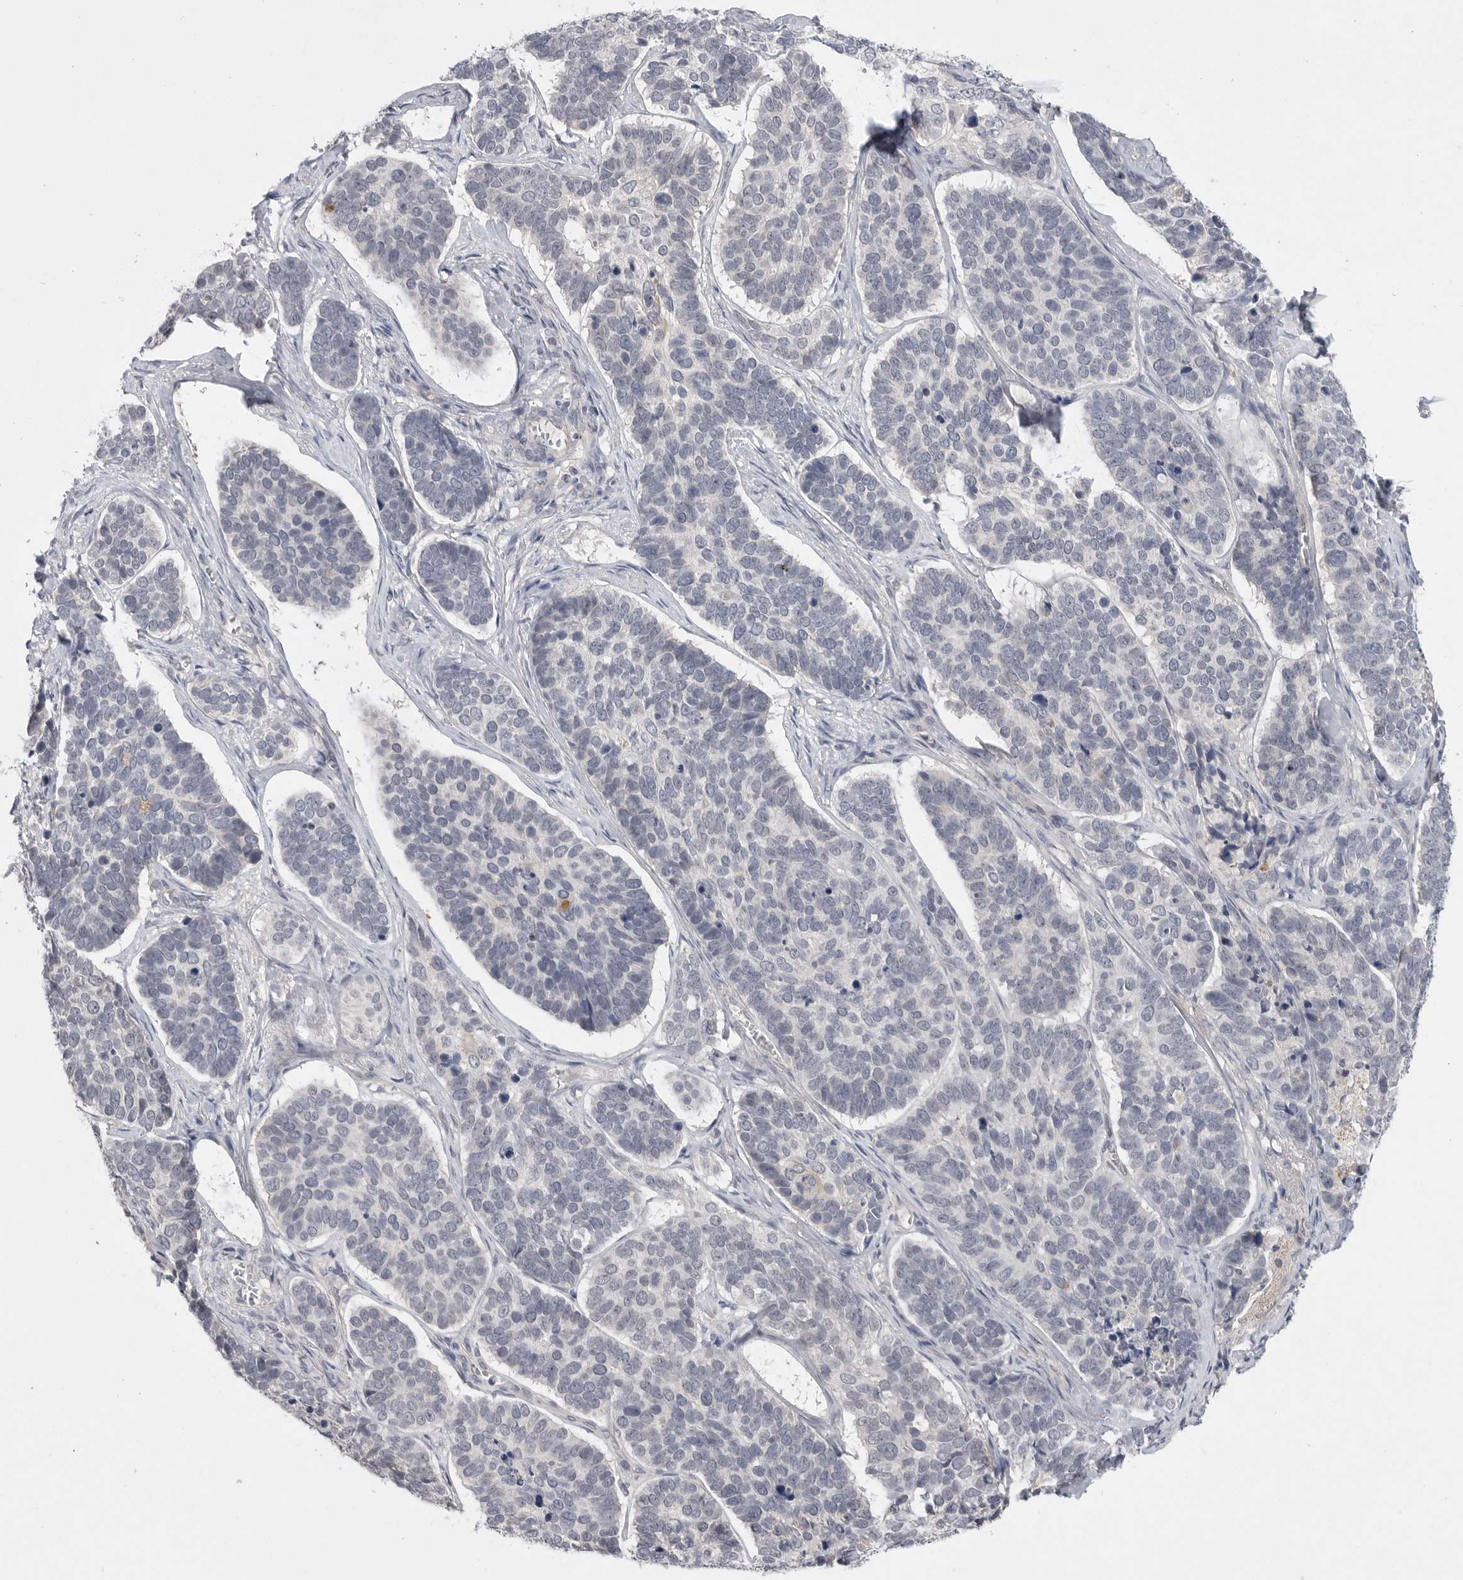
{"staining": {"intensity": "negative", "quantity": "none", "location": "none"}, "tissue": "skin cancer", "cell_type": "Tumor cells", "image_type": "cancer", "snomed": [{"axis": "morphology", "description": "Basal cell carcinoma"}, {"axis": "topography", "description": "Skin"}], "caption": "A high-resolution photomicrograph shows IHC staining of skin cancer, which exhibits no significant positivity in tumor cells.", "gene": "ITGAD", "patient": {"sex": "male", "age": 62}}